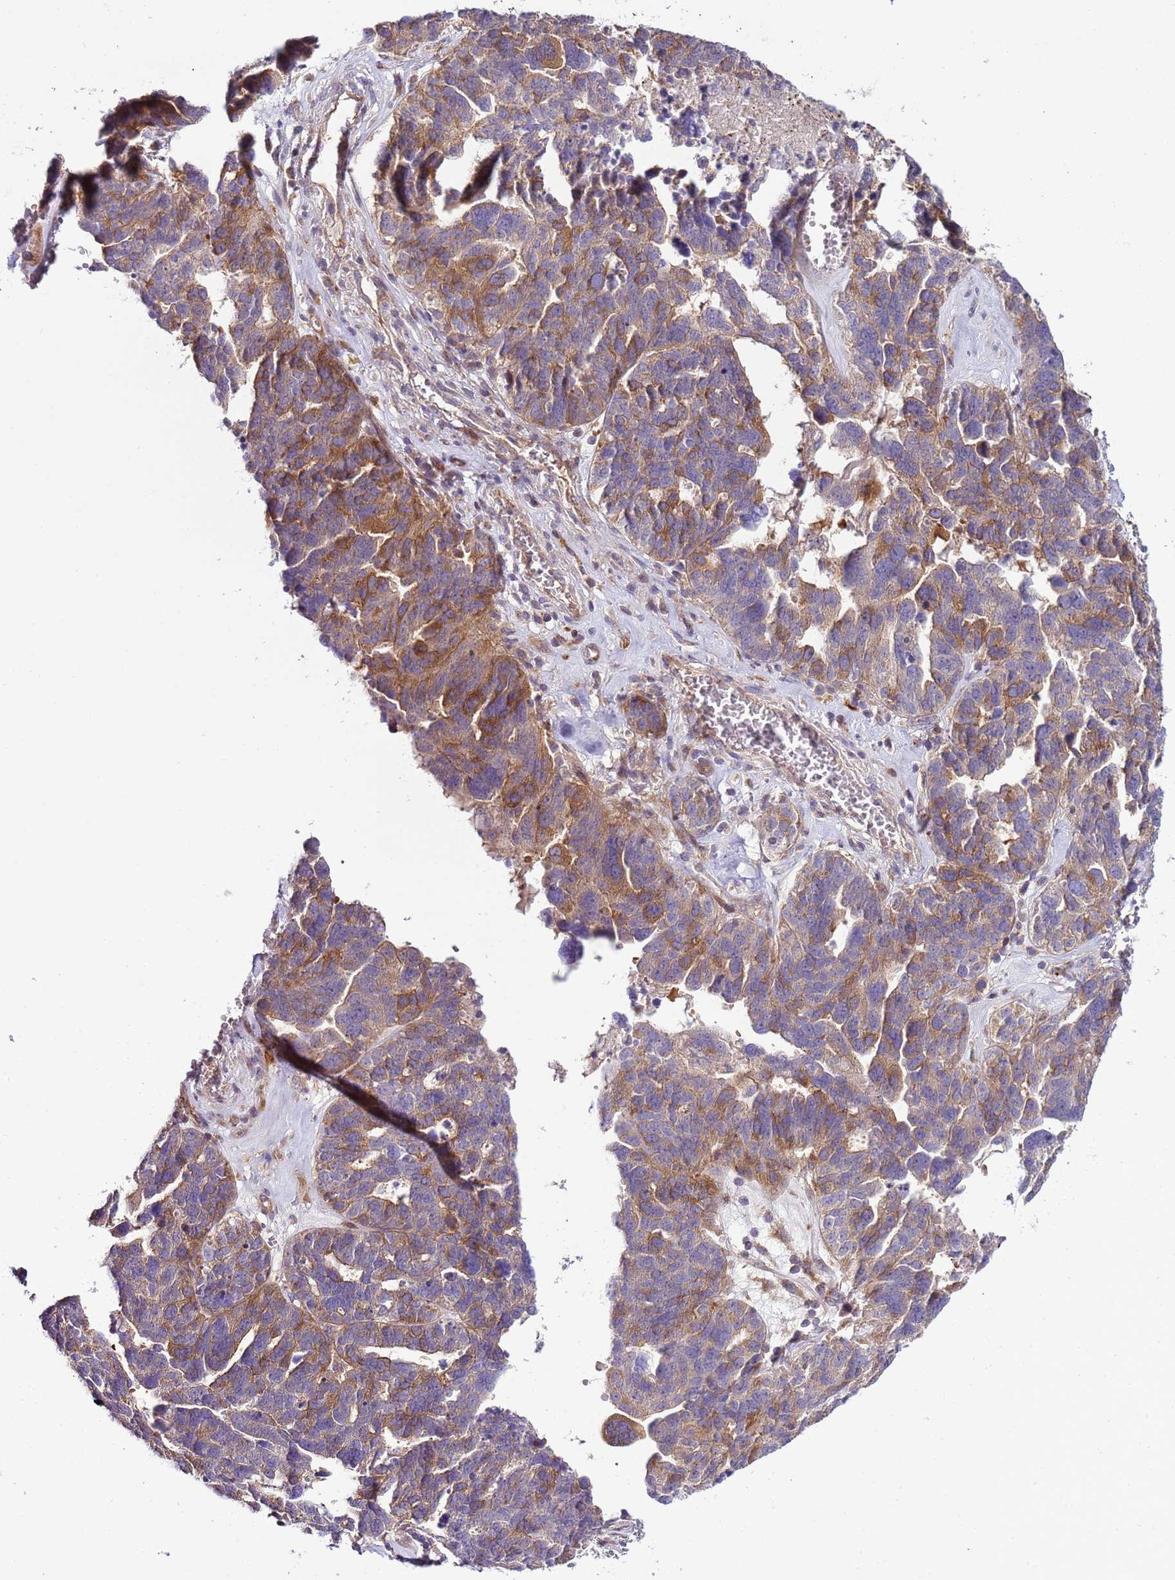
{"staining": {"intensity": "moderate", "quantity": "25%-75%", "location": "cytoplasmic/membranous"}, "tissue": "ovarian cancer", "cell_type": "Tumor cells", "image_type": "cancer", "snomed": [{"axis": "morphology", "description": "Cystadenocarcinoma, serous, NOS"}, {"axis": "topography", "description": "Ovary"}], "caption": "Tumor cells reveal medium levels of moderate cytoplasmic/membranous expression in approximately 25%-75% of cells in human ovarian cancer (serous cystadenocarcinoma).", "gene": "ZNF624", "patient": {"sex": "female", "age": 59}}